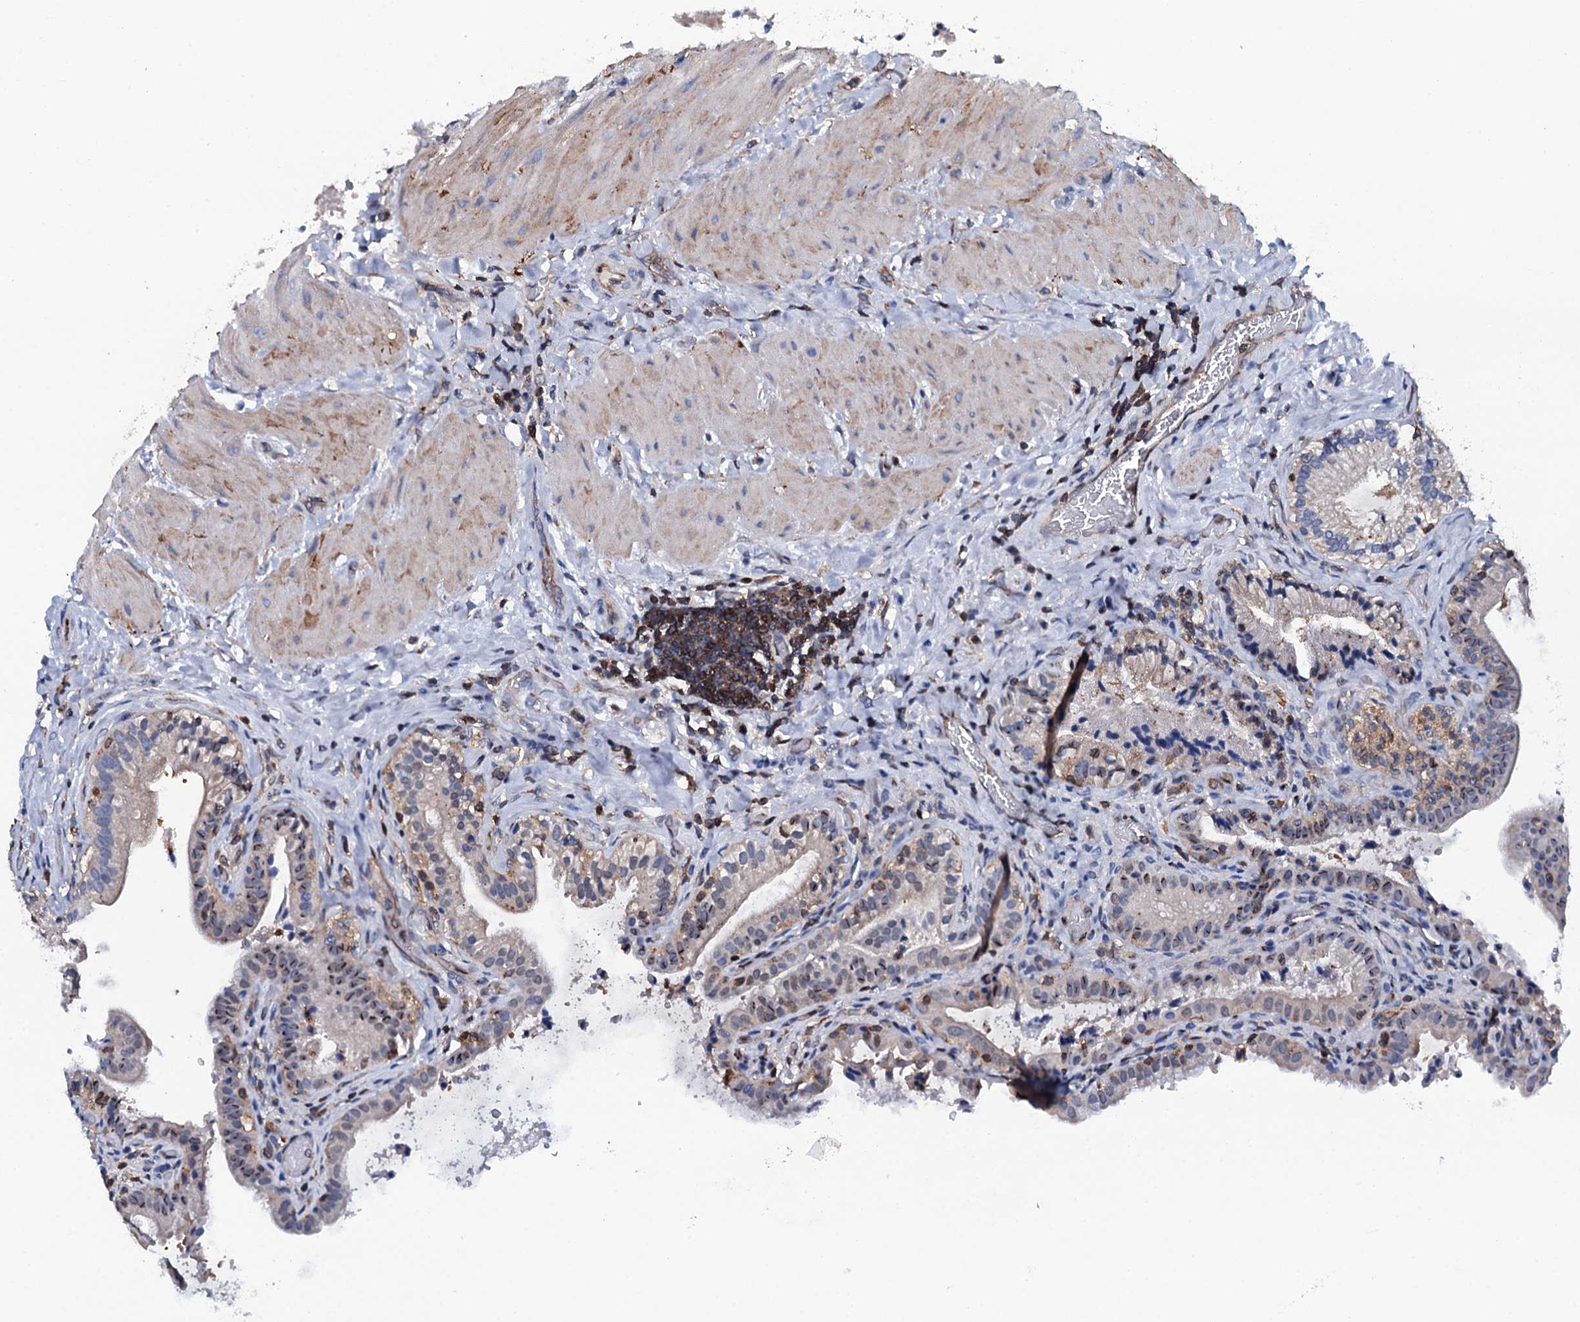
{"staining": {"intensity": "moderate", "quantity": "<25%", "location": "nuclear"}, "tissue": "gallbladder", "cell_type": "Glandular cells", "image_type": "normal", "snomed": [{"axis": "morphology", "description": "Normal tissue, NOS"}, {"axis": "topography", "description": "Gallbladder"}], "caption": "Immunohistochemical staining of normal gallbladder shows low levels of moderate nuclear positivity in about <25% of glandular cells. Immunohistochemistry (ihc) stains the protein of interest in brown and the nuclei are stained blue.", "gene": "MS4A4E", "patient": {"sex": "male", "age": 24}}